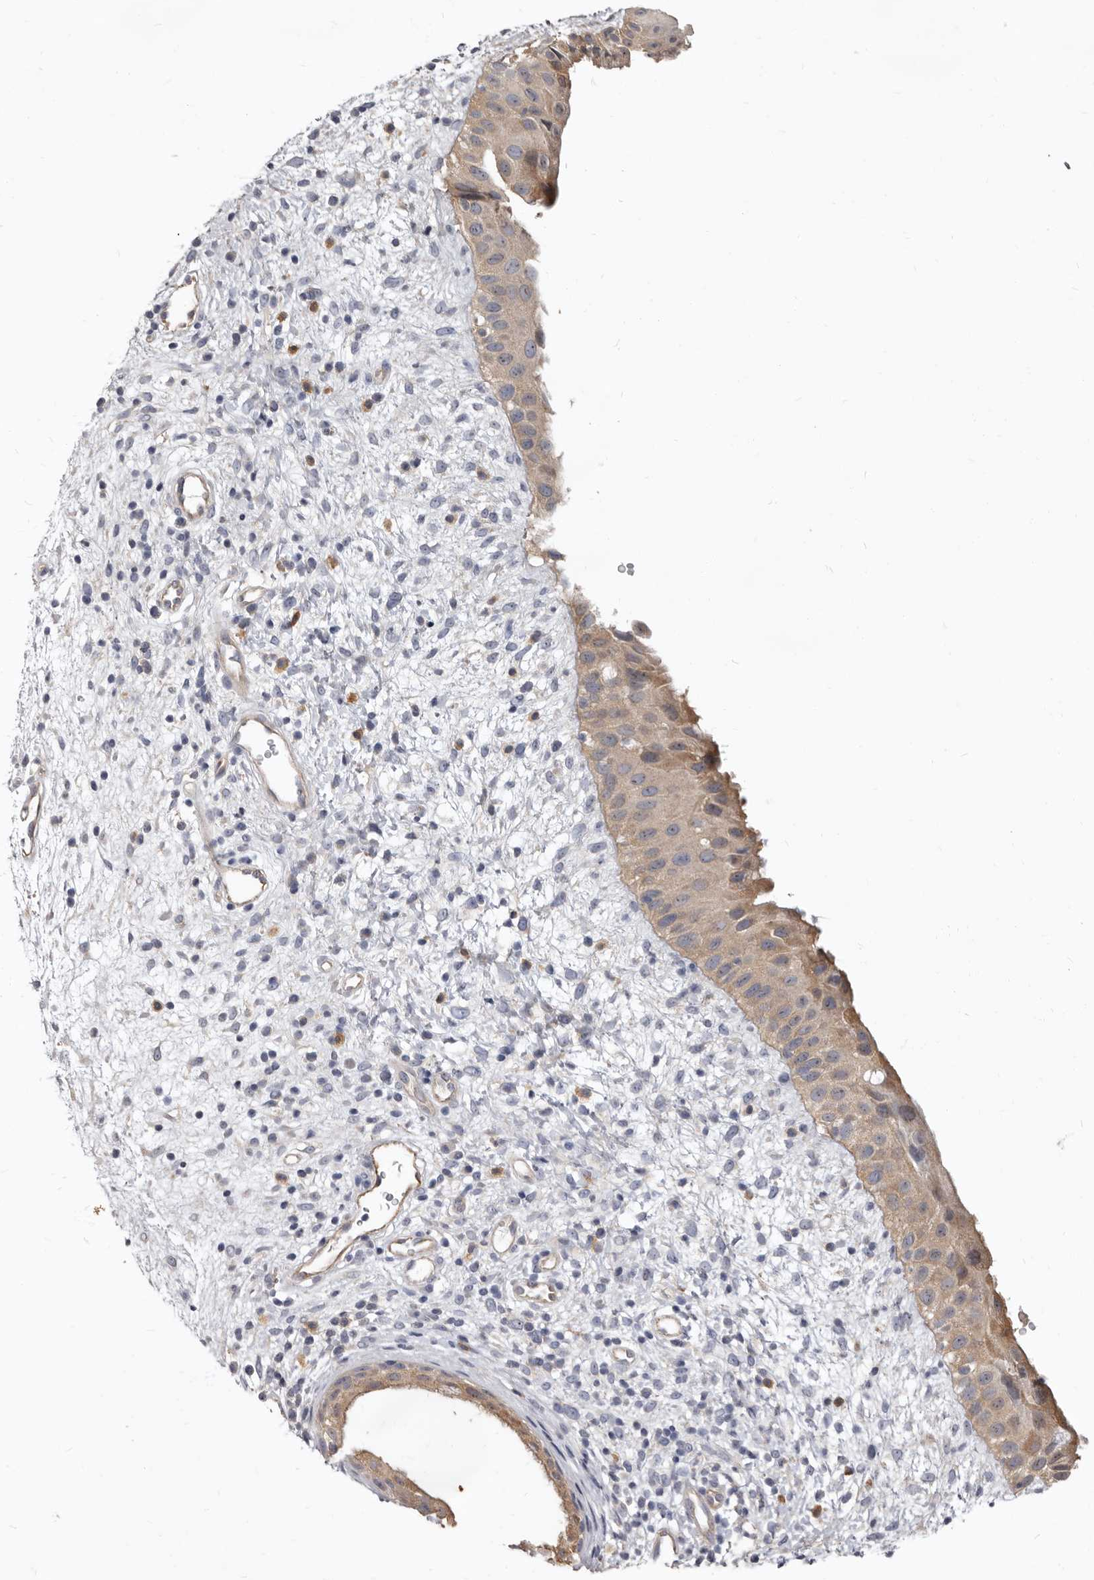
{"staining": {"intensity": "moderate", "quantity": ">75%", "location": "cytoplasmic/membranous,nuclear"}, "tissue": "nasopharynx", "cell_type": "Respiratory epithelial cells", "image_type": "normal", "snomed": [{"axis": "morphology", "description": "Normal tissue, NOS"}, {"axis": "topography", "description": "Nasopharynx"}], "caption": "Nasopharynx was stained to show a protein in brown. There is medium levels of moderate cytoplasmic/membranous,nuclear positivity in about >75% of respiratory epithelial cells. (brown staining indicates protein expression, while blue staining denotes nuclei).", "gene": "FMO2", "patient": {"sex": "male", "age": 22}}